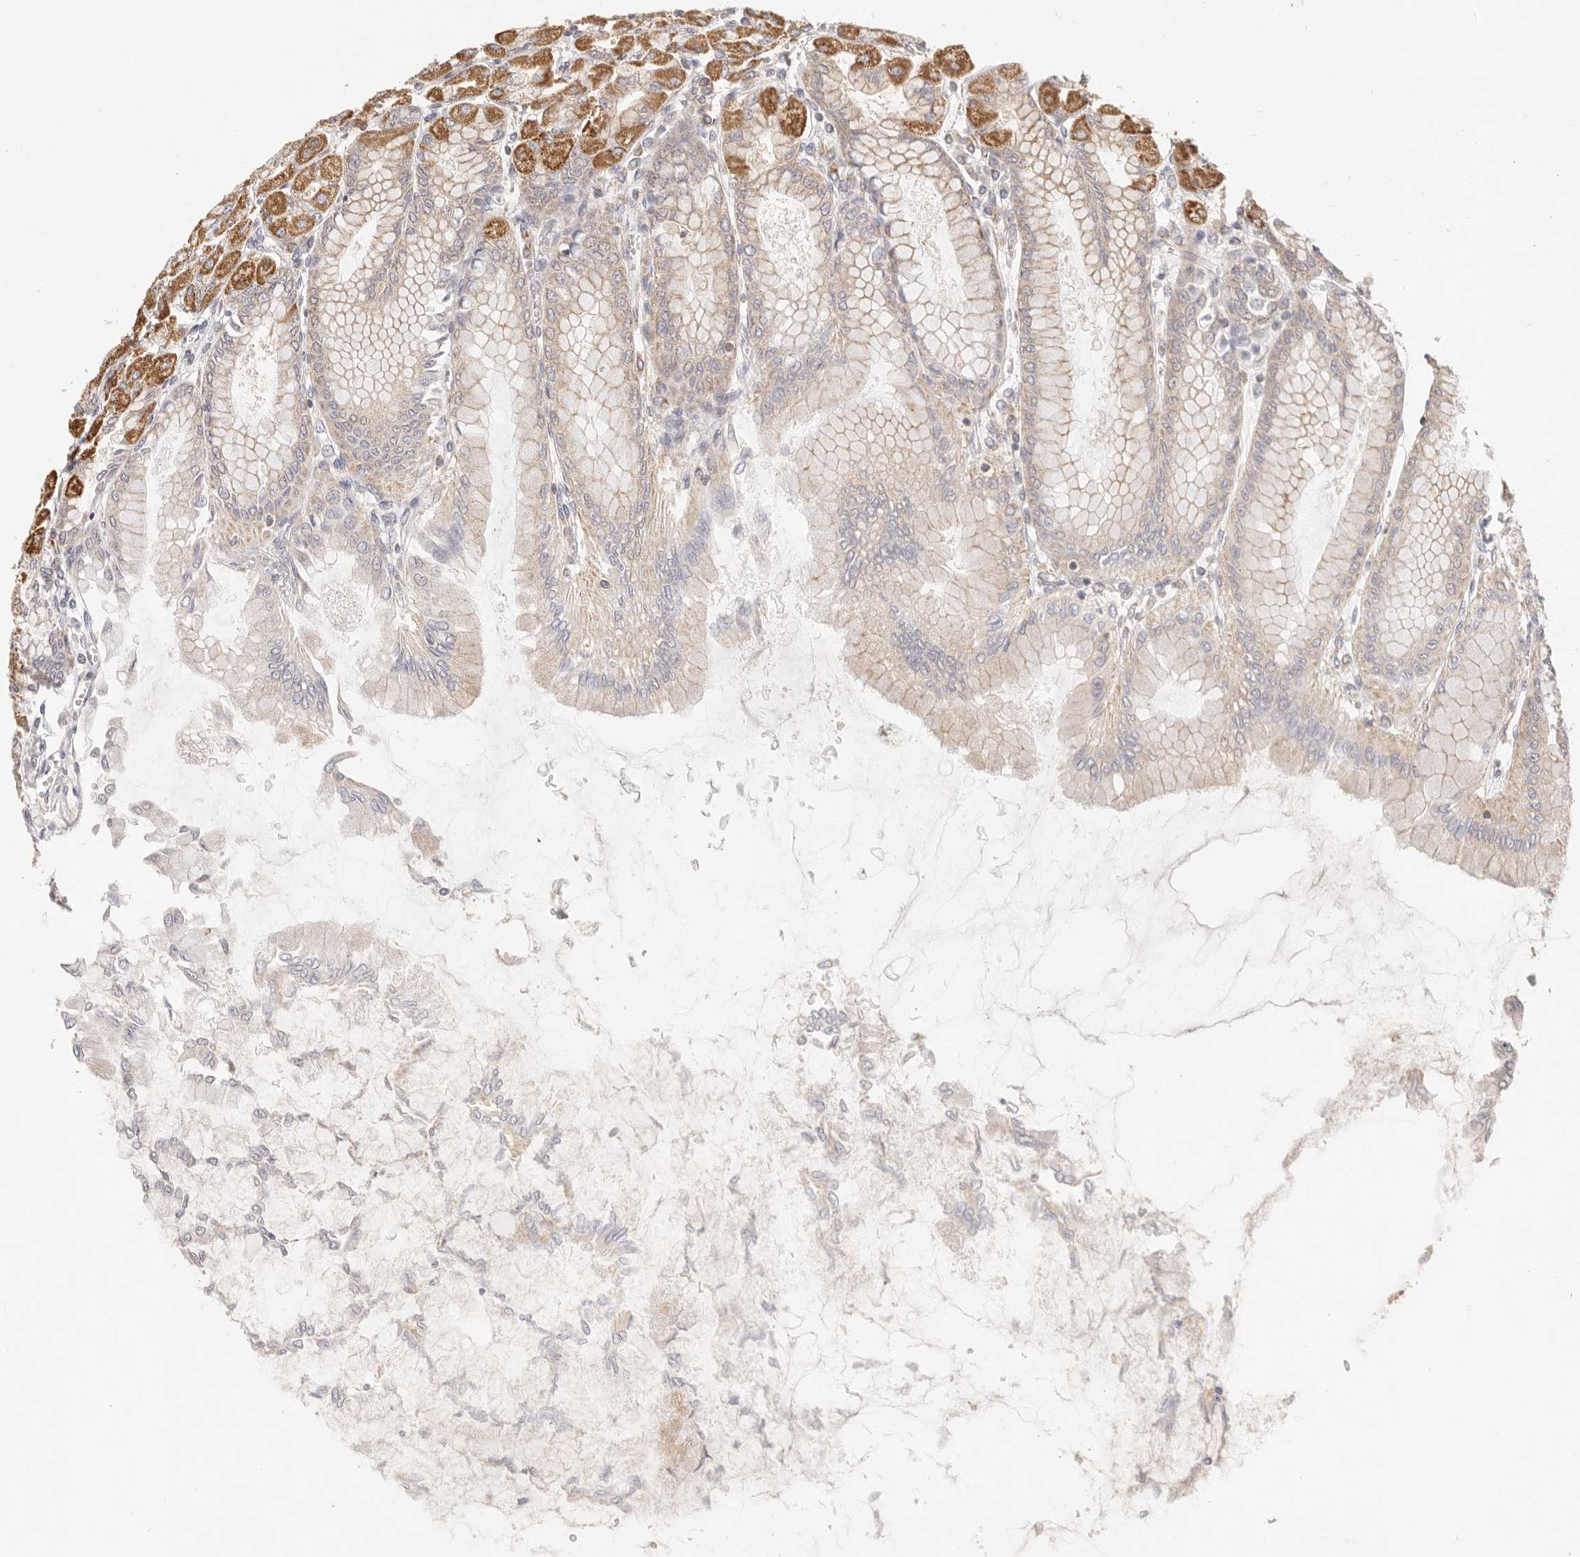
{"staining": {"intensity": "strong", "quantity": "<25%", "location": "cytoplasmic/membranous"}, "tissue": "stomach", "cell_type": "Glandular cells", "image_type": "normal", "snomed": [{"axis": "morphology", "description": "Normal tissue, NOS"}, {"axis": "topography", "description": "Stomach, upper"}], "caption": "Strong cytoplasmic/membranous protein staining is appreciated in approximately <25% of glandular cells in stomach.", "gene": "KCMF1", "patient": {"sex": "female", "age": 56}}